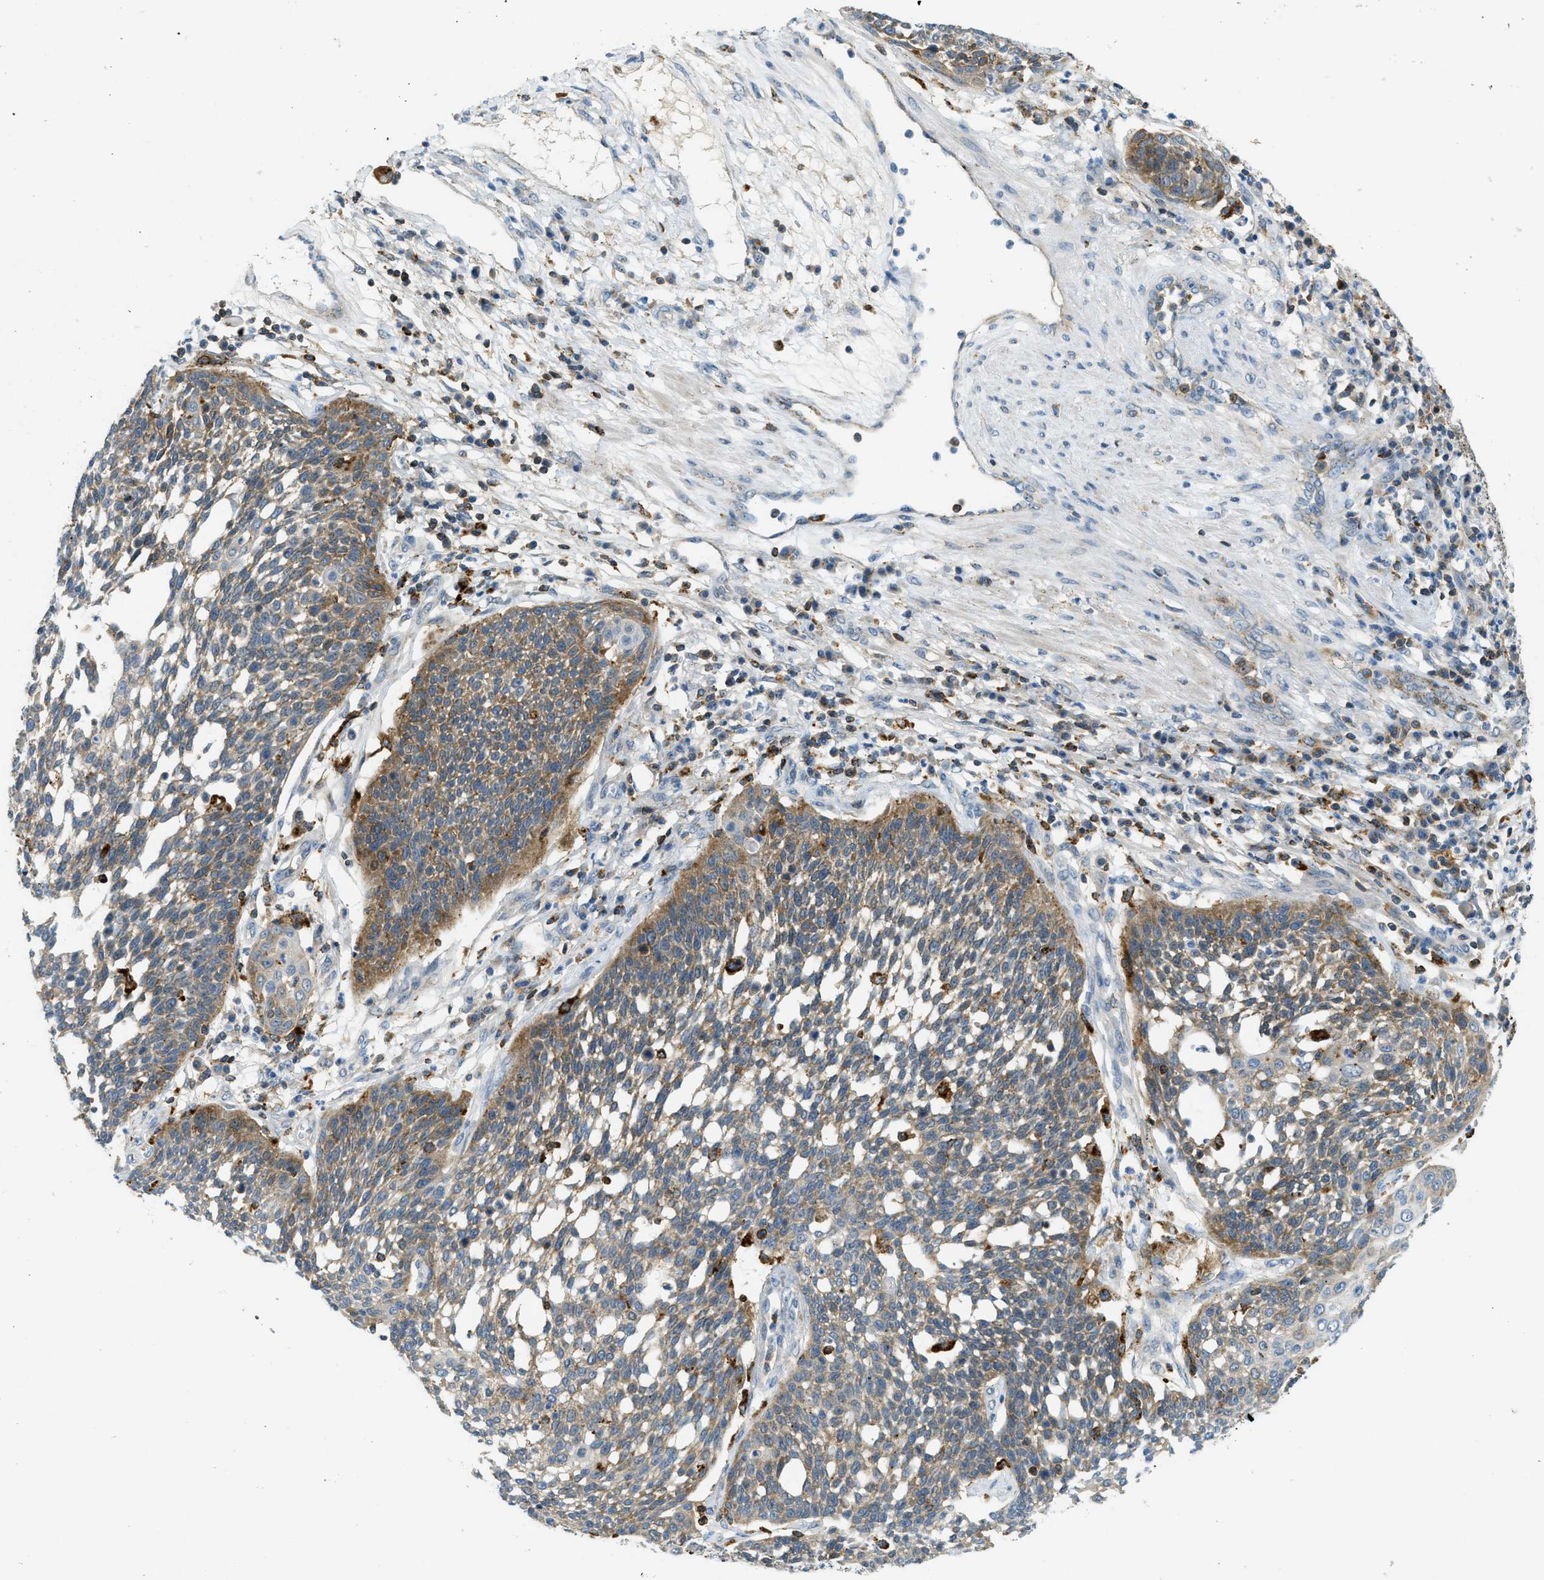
{"staining": {"intensity": "moderate", "quantity": ">75%", "location": "cytoplasmic/membranous"}, "tissue": "cervical cancer", "cell_type": "Tumor cells", "image_type": "cancer", "snomed": [{"axis": "morphology", "description": "Squamous cell carcinoma, NOS"}, {"axis": "topography", "description": "Cervix"}], "caption": "About >75% of tumor cells in human cervical cancer demonstrate moderate cytoplasmic/membranous protein staining as visualized by brown immunohistochemical staining.", "gene": "PLBD2", "patient": {"sex": "female", "age": 34}}